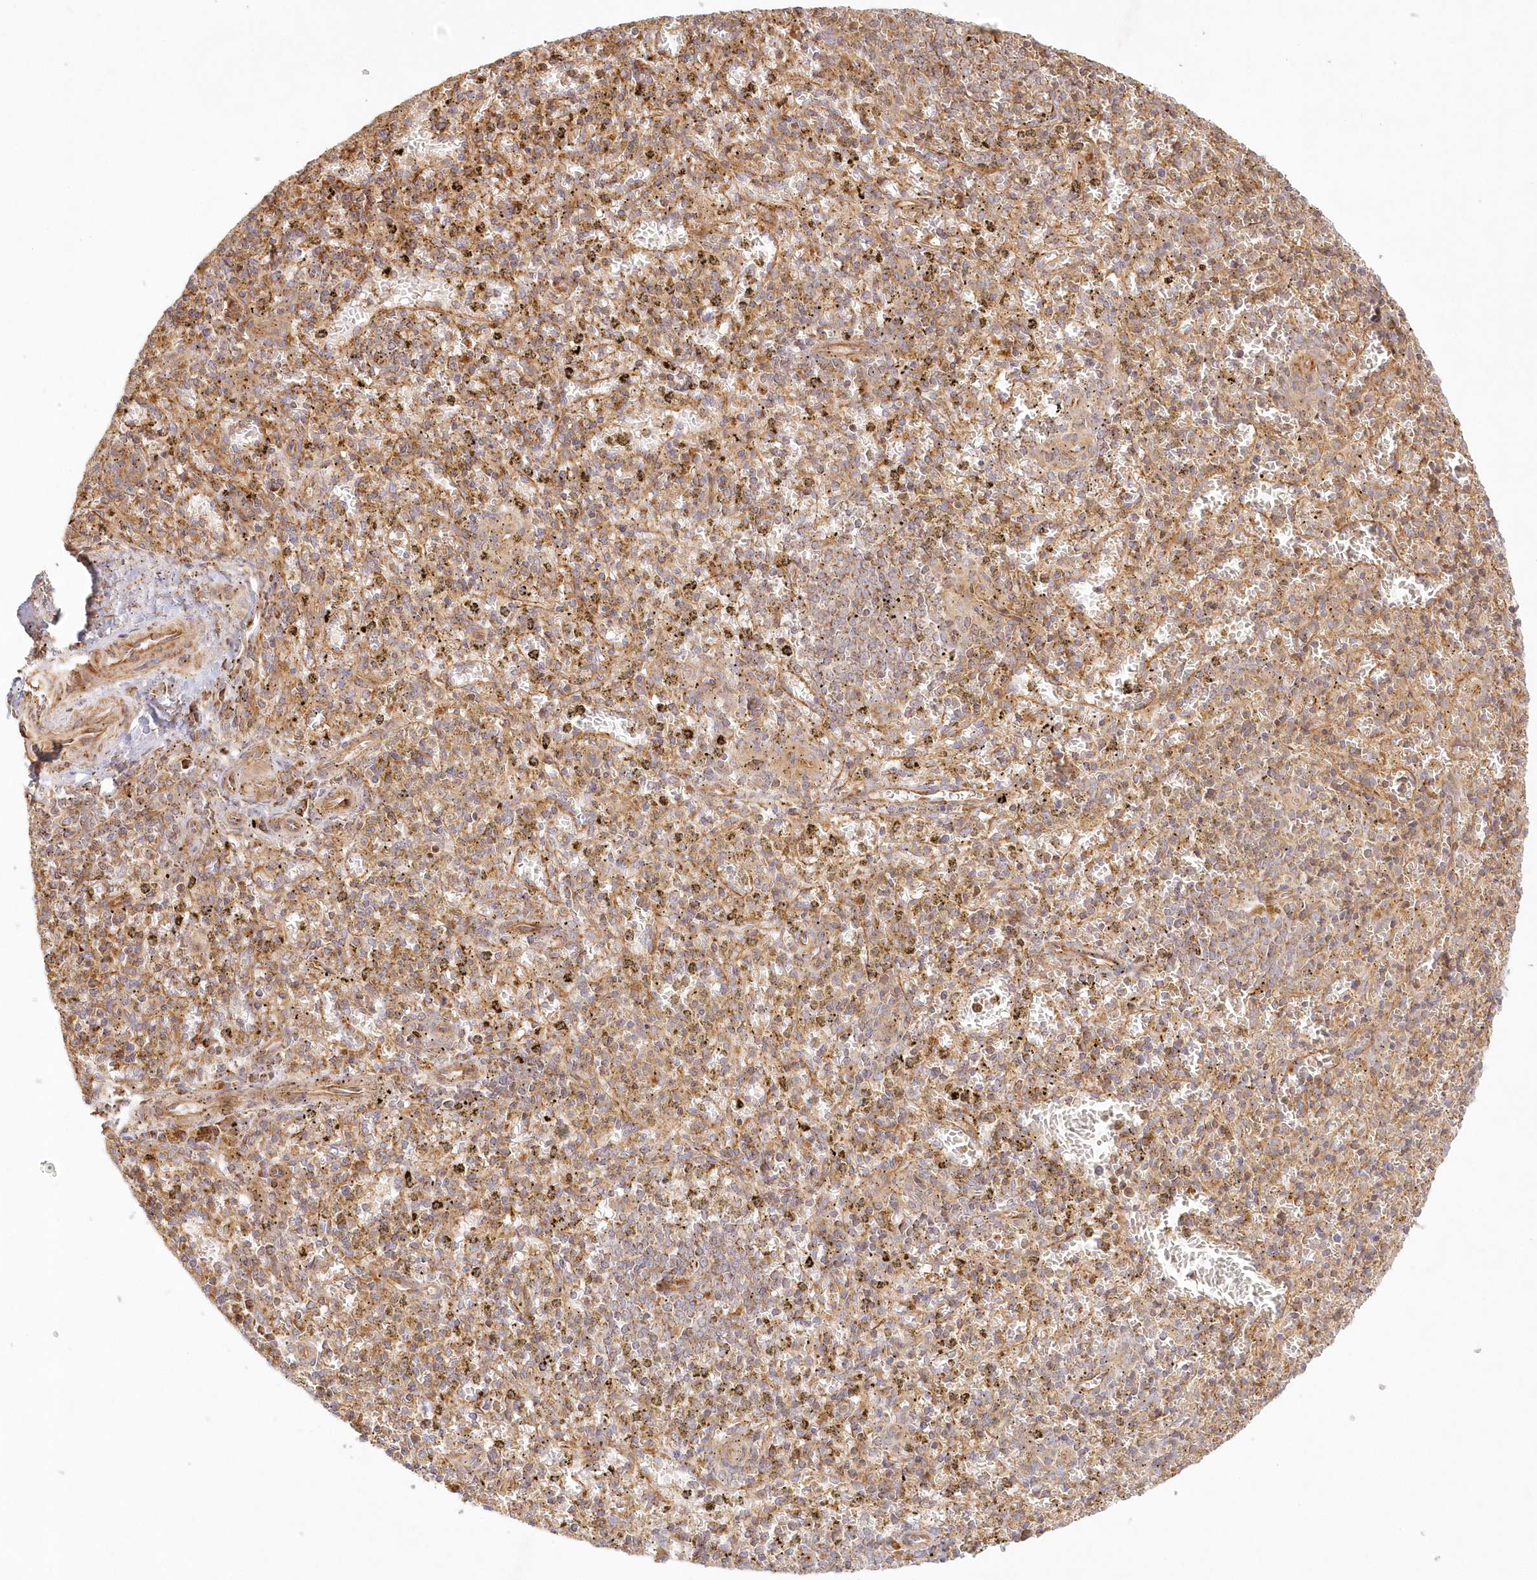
{"staining": {"intensity": "moderate", "quantity": ">75%", "location": "cytoplasmic/membranous"}, "tissue": "spleen", "cell_type": "Cells in red pulp", "image_type": "normal", "snomed": [{"axis": "morphology", "description": "Normal tissue, NOS"}, {"axis": "topography", "description": "Spleen"}], "caption": "Protein positivity by immunohistochemistry reveals moderate cytoplasmic/membranous expression in about >75% of cells in red pulp in unremarkable spleen.", "gene": "KIAA0232", "patient": {"sex": "male", "age": 72}}